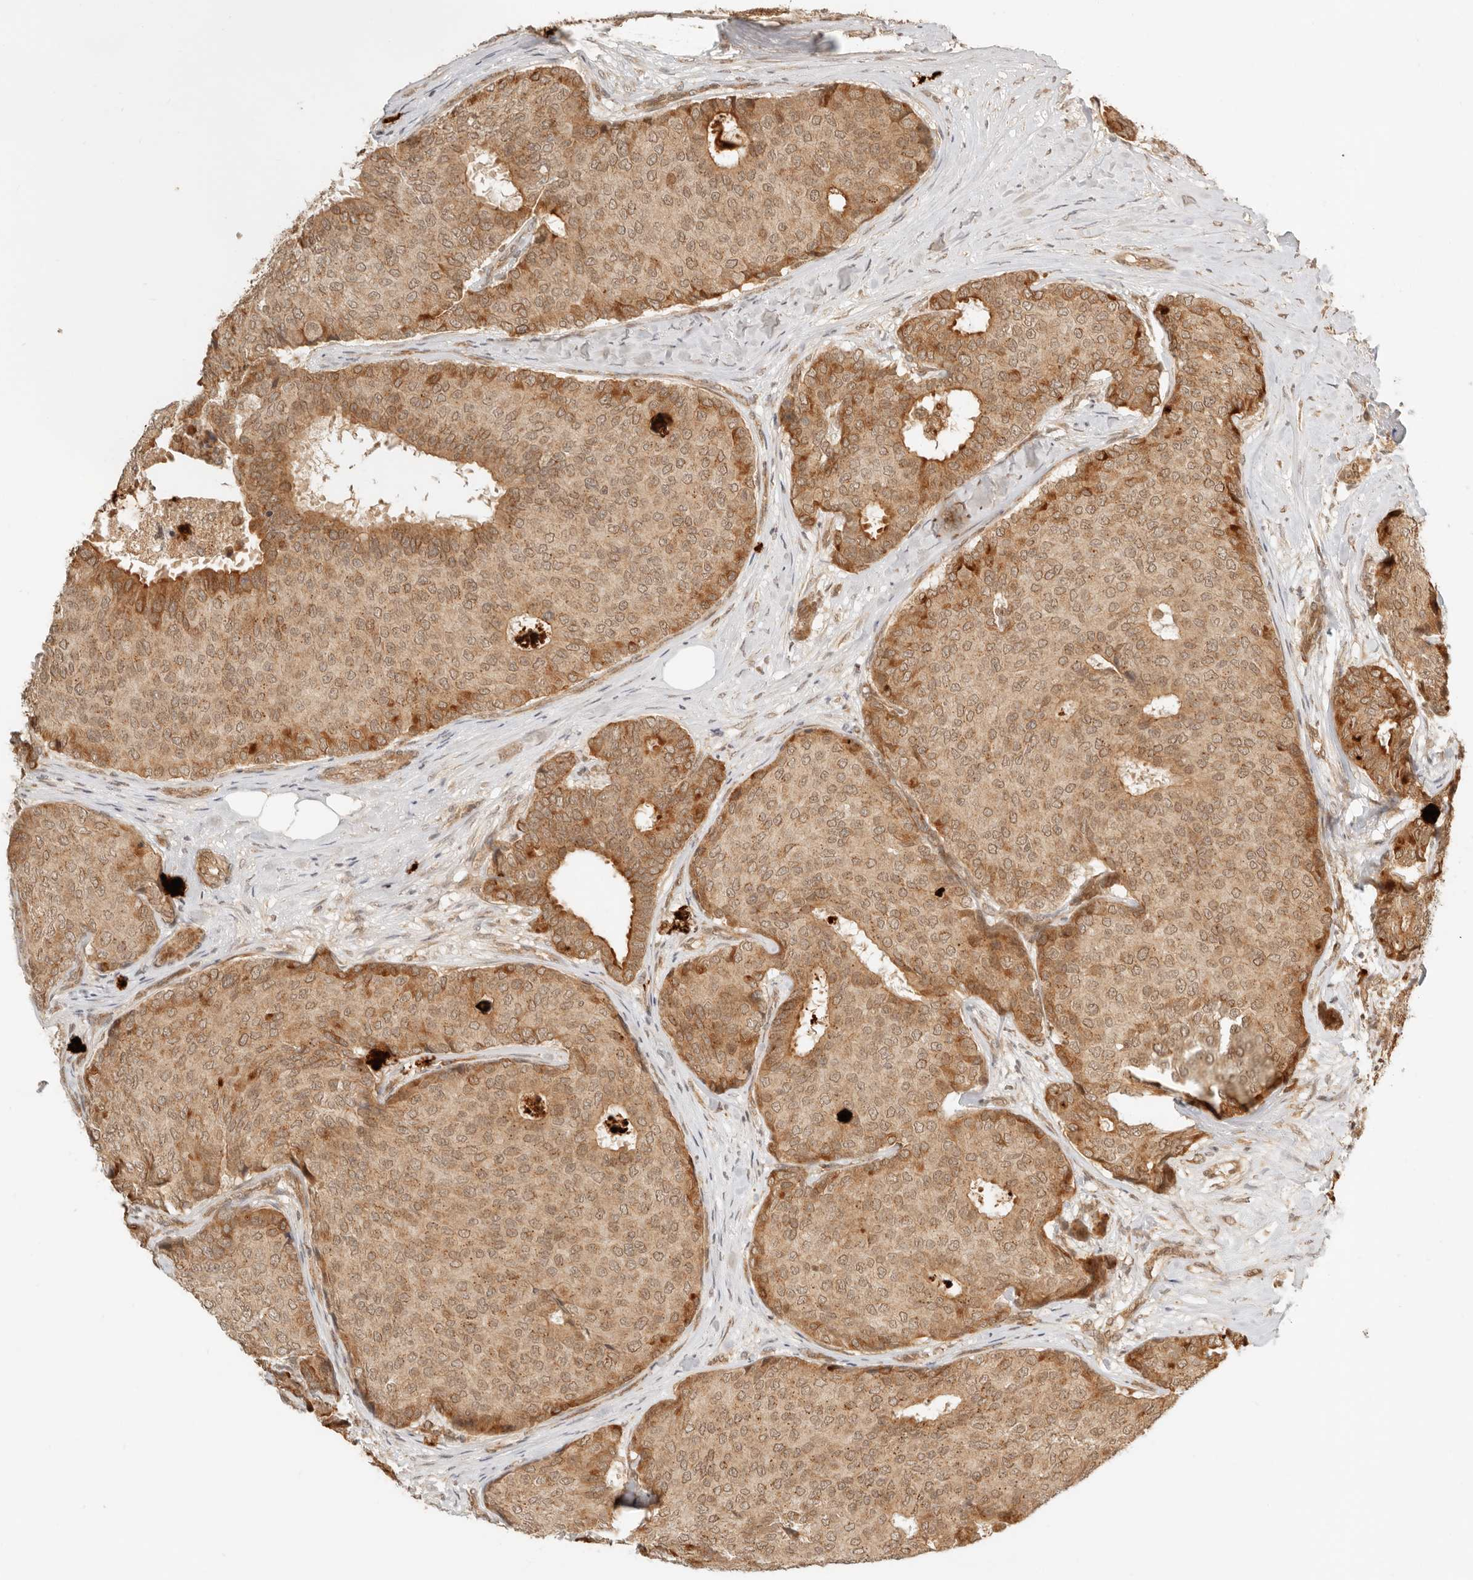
{"staining": {"intensity": "moderate", "quantity": ">75%", "location": "cytoplasmic/membranous,nuclear"}, "tissue": "breast cancer", "cell_type": "Tumor cells", "image_type": "cancer", "snomed": [{"axis": "morphology", "description": "Duct carcinoma"}, {"axis": "topography", "description": "Breast"}], "caption": "Invasive ductal carcinoma (breast) tissue exhibits moderate cytoplasmic/membranous and nuclear positivity in approximately >75% of tumor cells, visualized by immunohistochemistry.", "gene": "BAALC", "patient": {"sex": "female", "age": 75}}